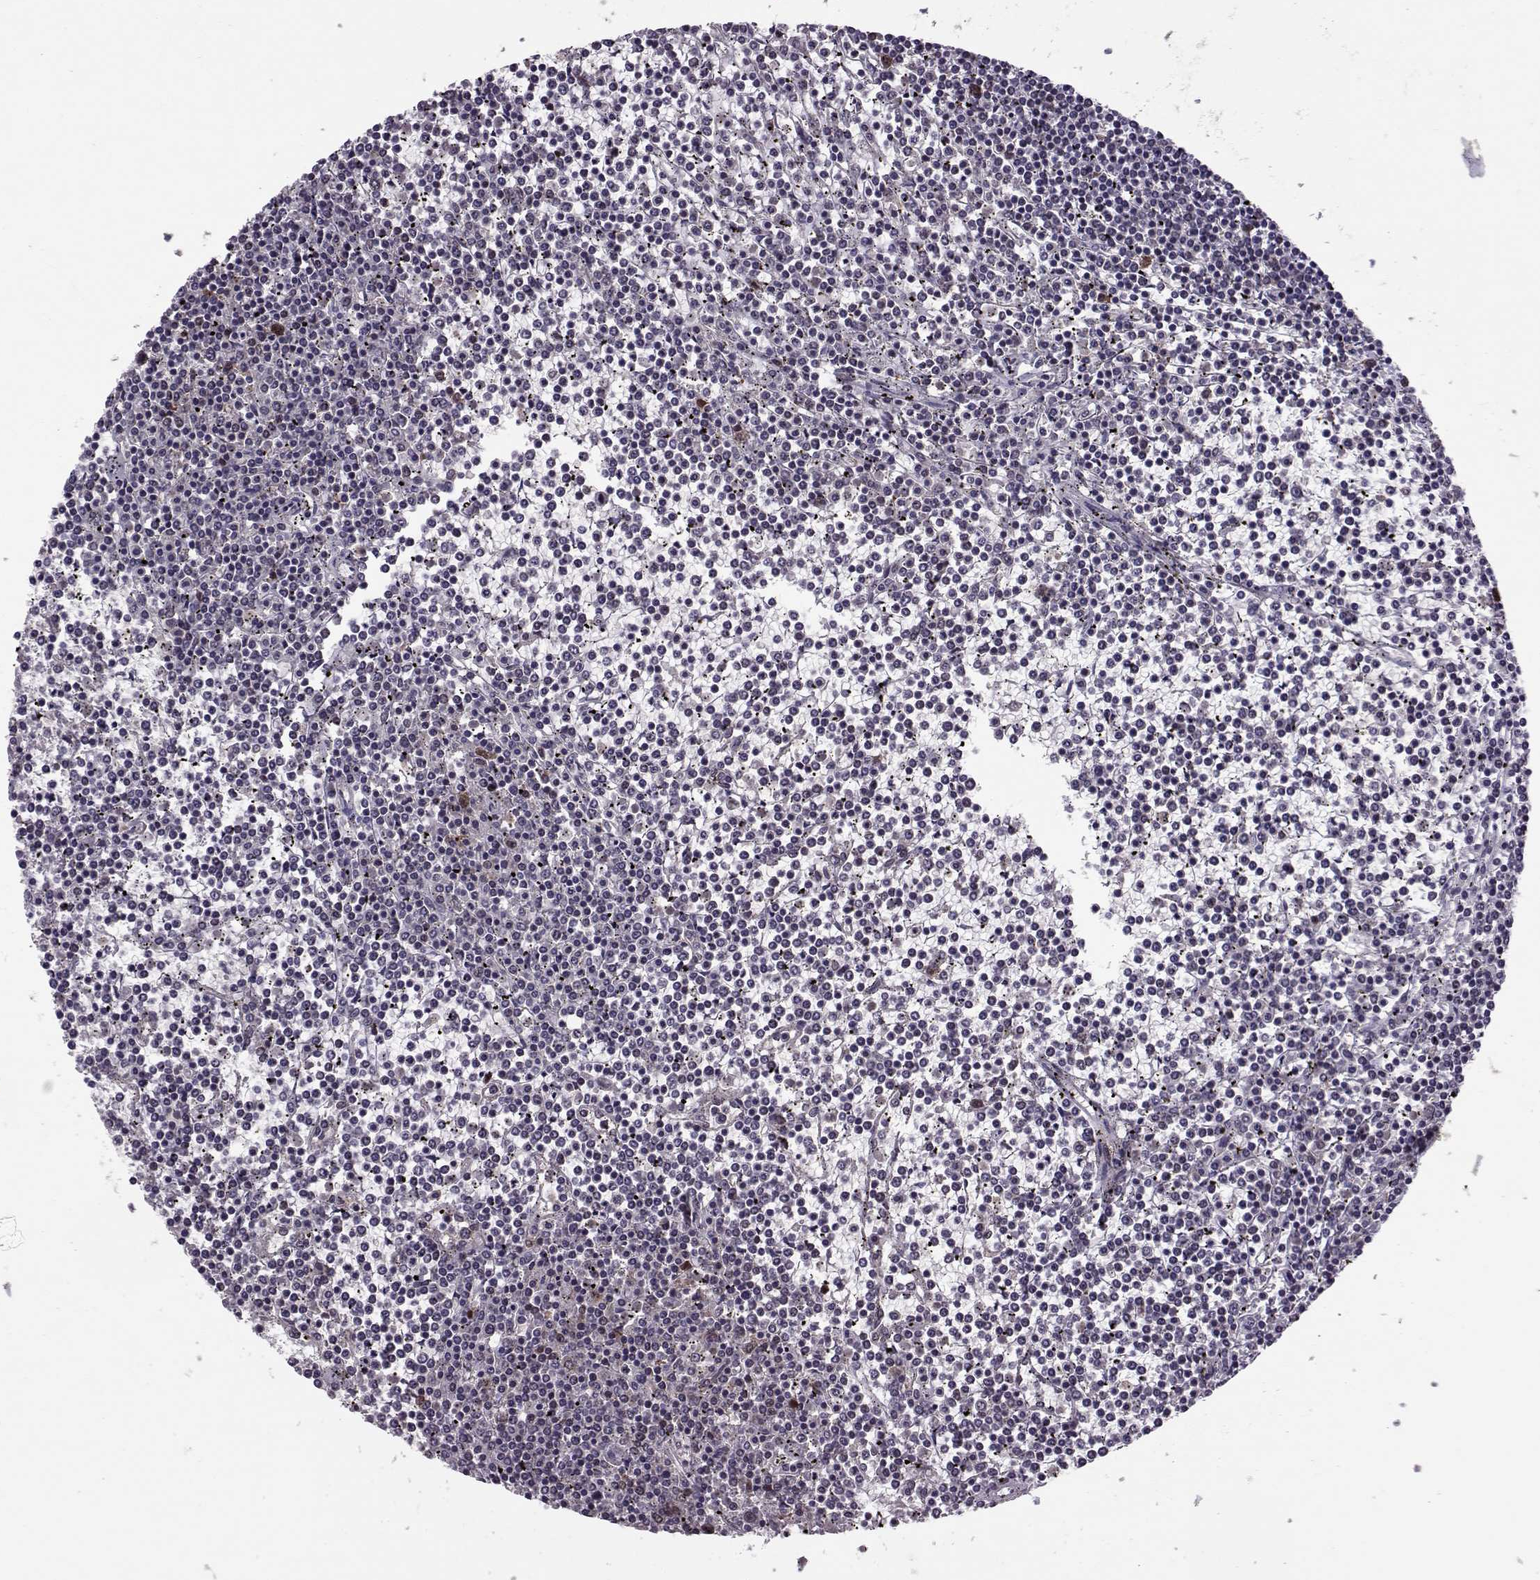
{"staining": {"intensity": "negative", "quantity": "none", "location": "none"}, "tissue": "lymphoma", "cell_type": "Tumor cells", "image_type": "cancer", "snomed": [{"axis": "morphology", "description": "Malignant lymphoma, non-Hodgkin's type, Low grade"}, {"axis": "topography", "description": "Spleen"}], "caption": "A histopathology image of lymphoma stained for a protein displays no brown staining in tumor cells. Nuclei are stained in blue.", "gene": "CDK4", "patient": {"sex": "female", "age": 19}}